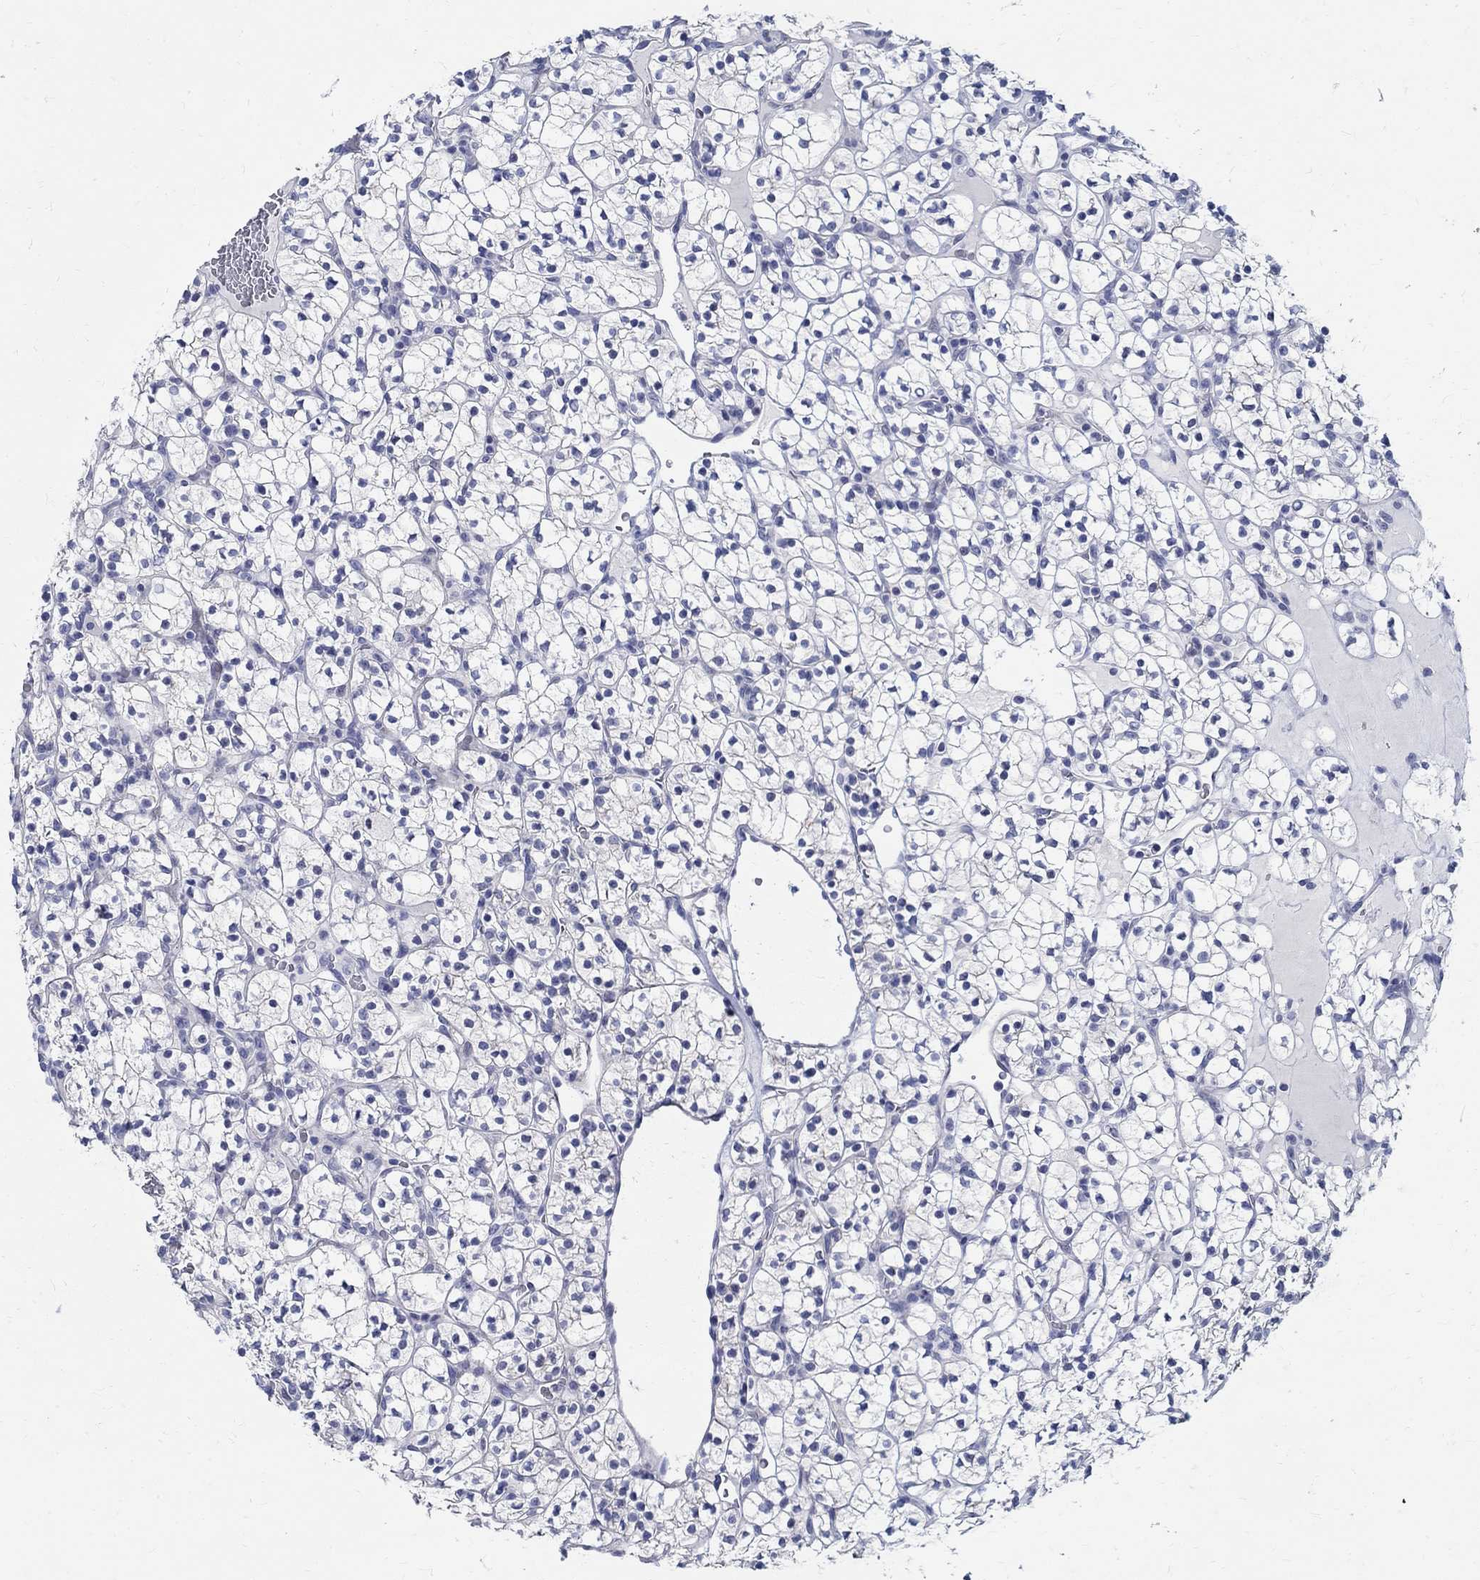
{"staining": {"intensity": "negative", "quantity": "none", "location": "none"}, "tissue": "renal cancer", "cell_type": "Tumor cells", "image_type": "cancer", "snomed": [{"axis": "morphology", "description": "Adenocarcinoma, NOS"}, {"axis": "topography", "description": "Kidney"}], "caption": "A micrograph of adenocarcinoma (renal) stained for a protein reveals no brown staining in tumor cells.", "gene": "BSPRY", "patient": {"sex": "female", "age": 89}}